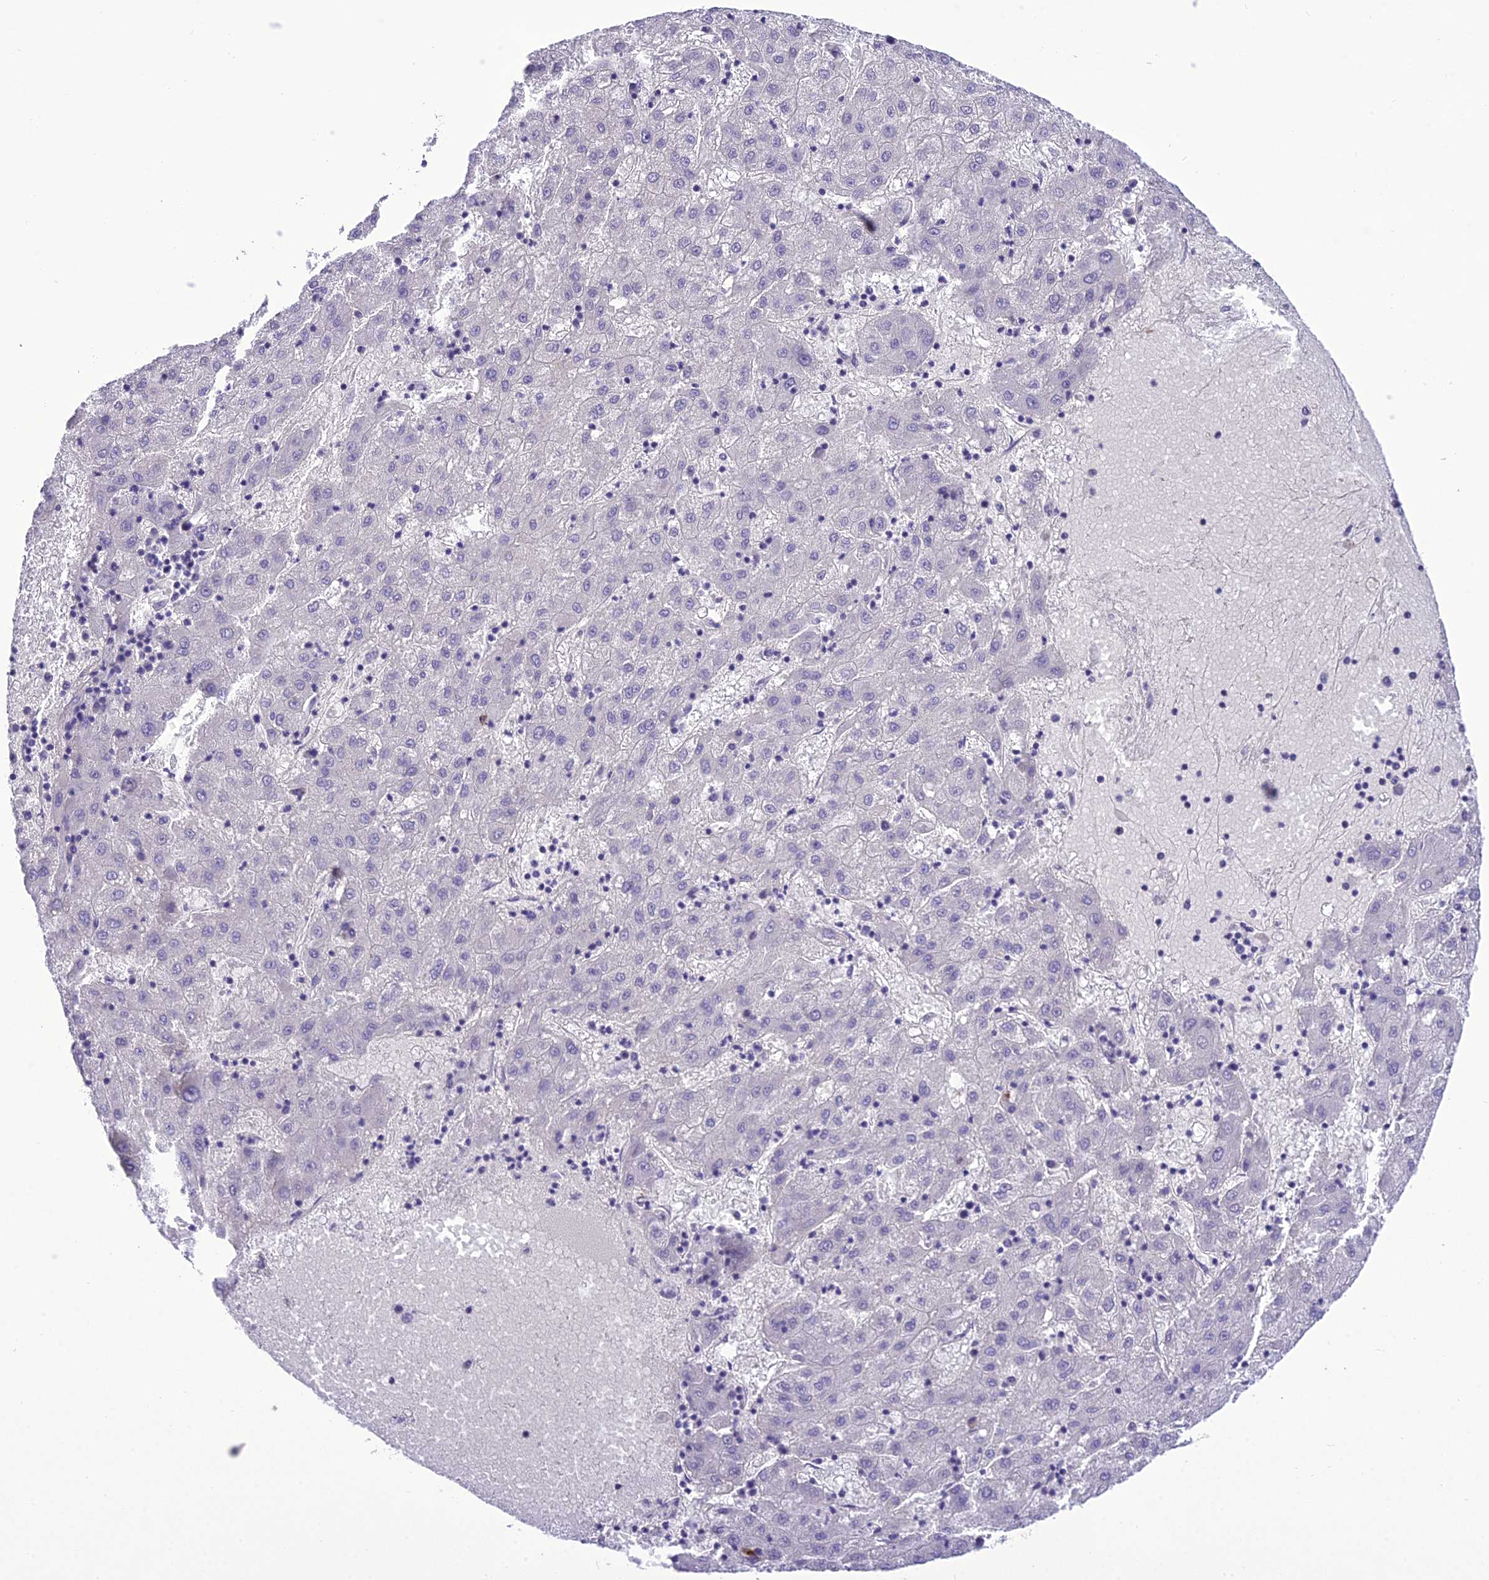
{"staining": {"intensity": "negative", "quantity": "none", "location": "none"}, "tissue": "liver cancer", "cell_type": "Tumor cells", "image_type": "cancer", "snomed": [{"axis": "morphology", "description": "Carcinoma, Hepatocellular, NOS"}, {"axis": "topography", "description": "Liver"}], "caption": "Human liver hepatocellular carcinoma stained for a protein using immunohistochemistry demonstrates no expression in tumor cells.", "gene": "SH3RF3", "patient": {"sex": "male", "age": 72}}